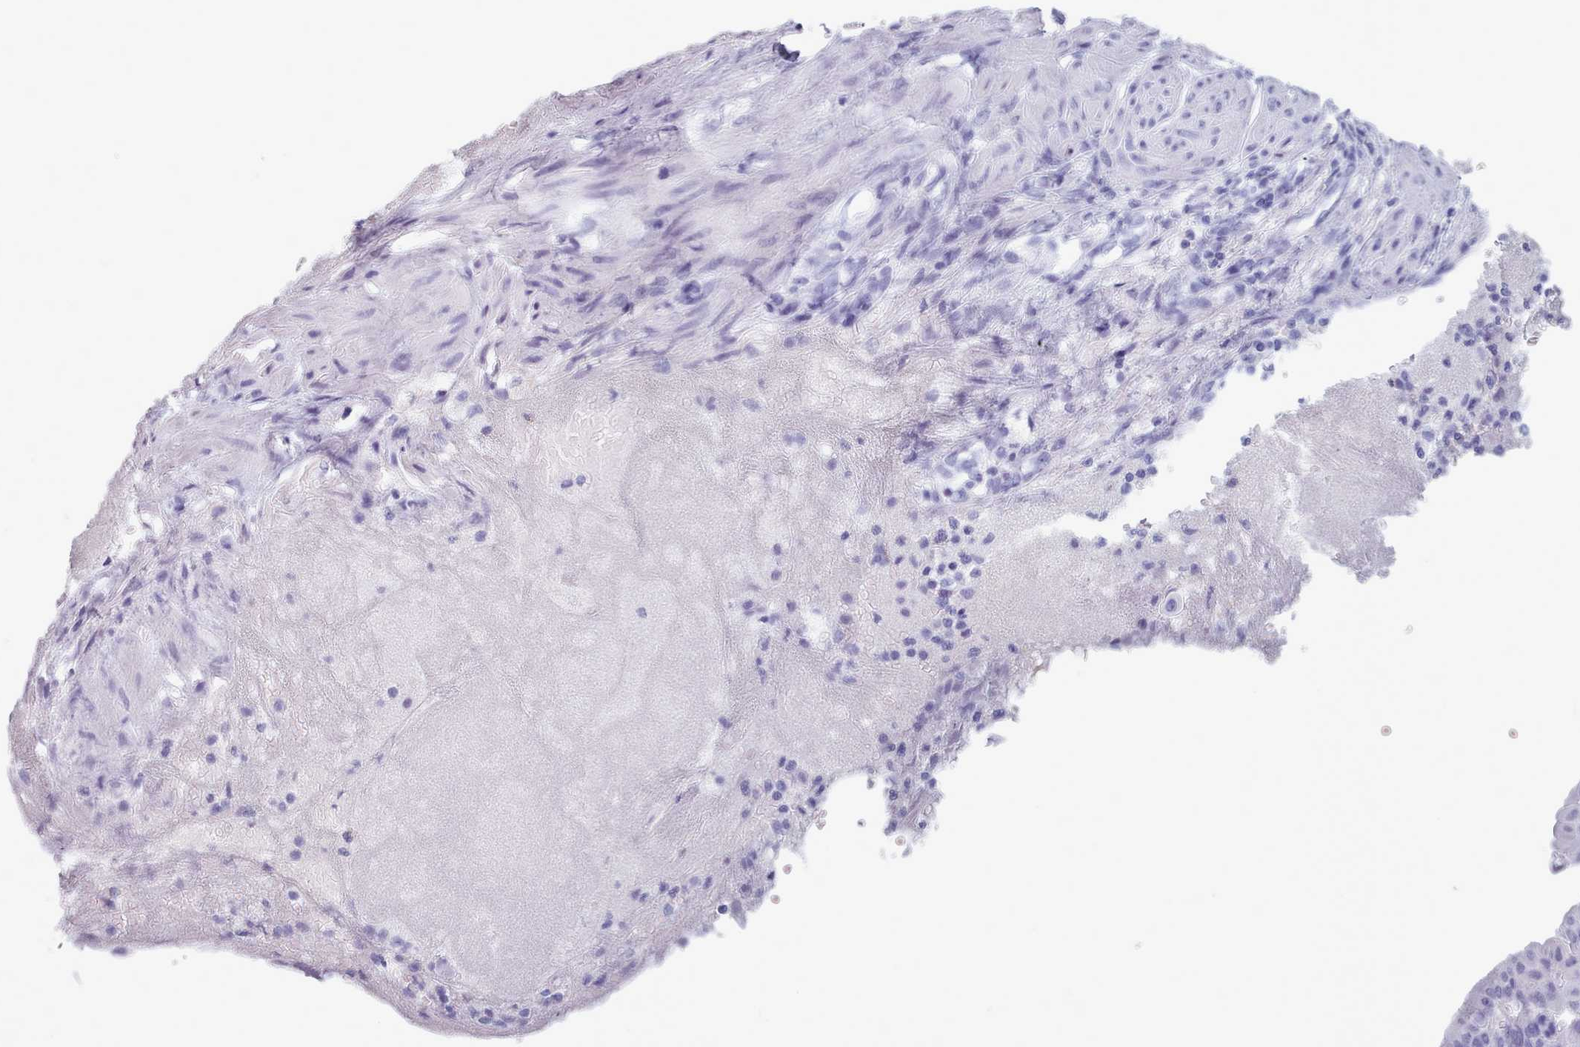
{"staining": {"intensity": "negative", "quantity": "none", "location": "none"}, "tissue": "endometrial cancer", "cell_type": "Tumor cells", "image_type": "cancer", "snomed": [{"axis": "morphology", "description": "Adenocarcinoma, NOS"}, {"axis": "topography", "description": "Endometrium"}], "caption": "High magnification brightfield microscopy of endometrial adenocarcinoma stained with DAB (brown) and counterstained with hematoxylin (blue): tumor cells show no significant positivity. (DAB (3,3'-diaminobenzidine) immunohistochemistry (IHC) with hematoxylin counter stain).", "gene": "ZNF43", "patient": {"sex": "female", "age": 49}}